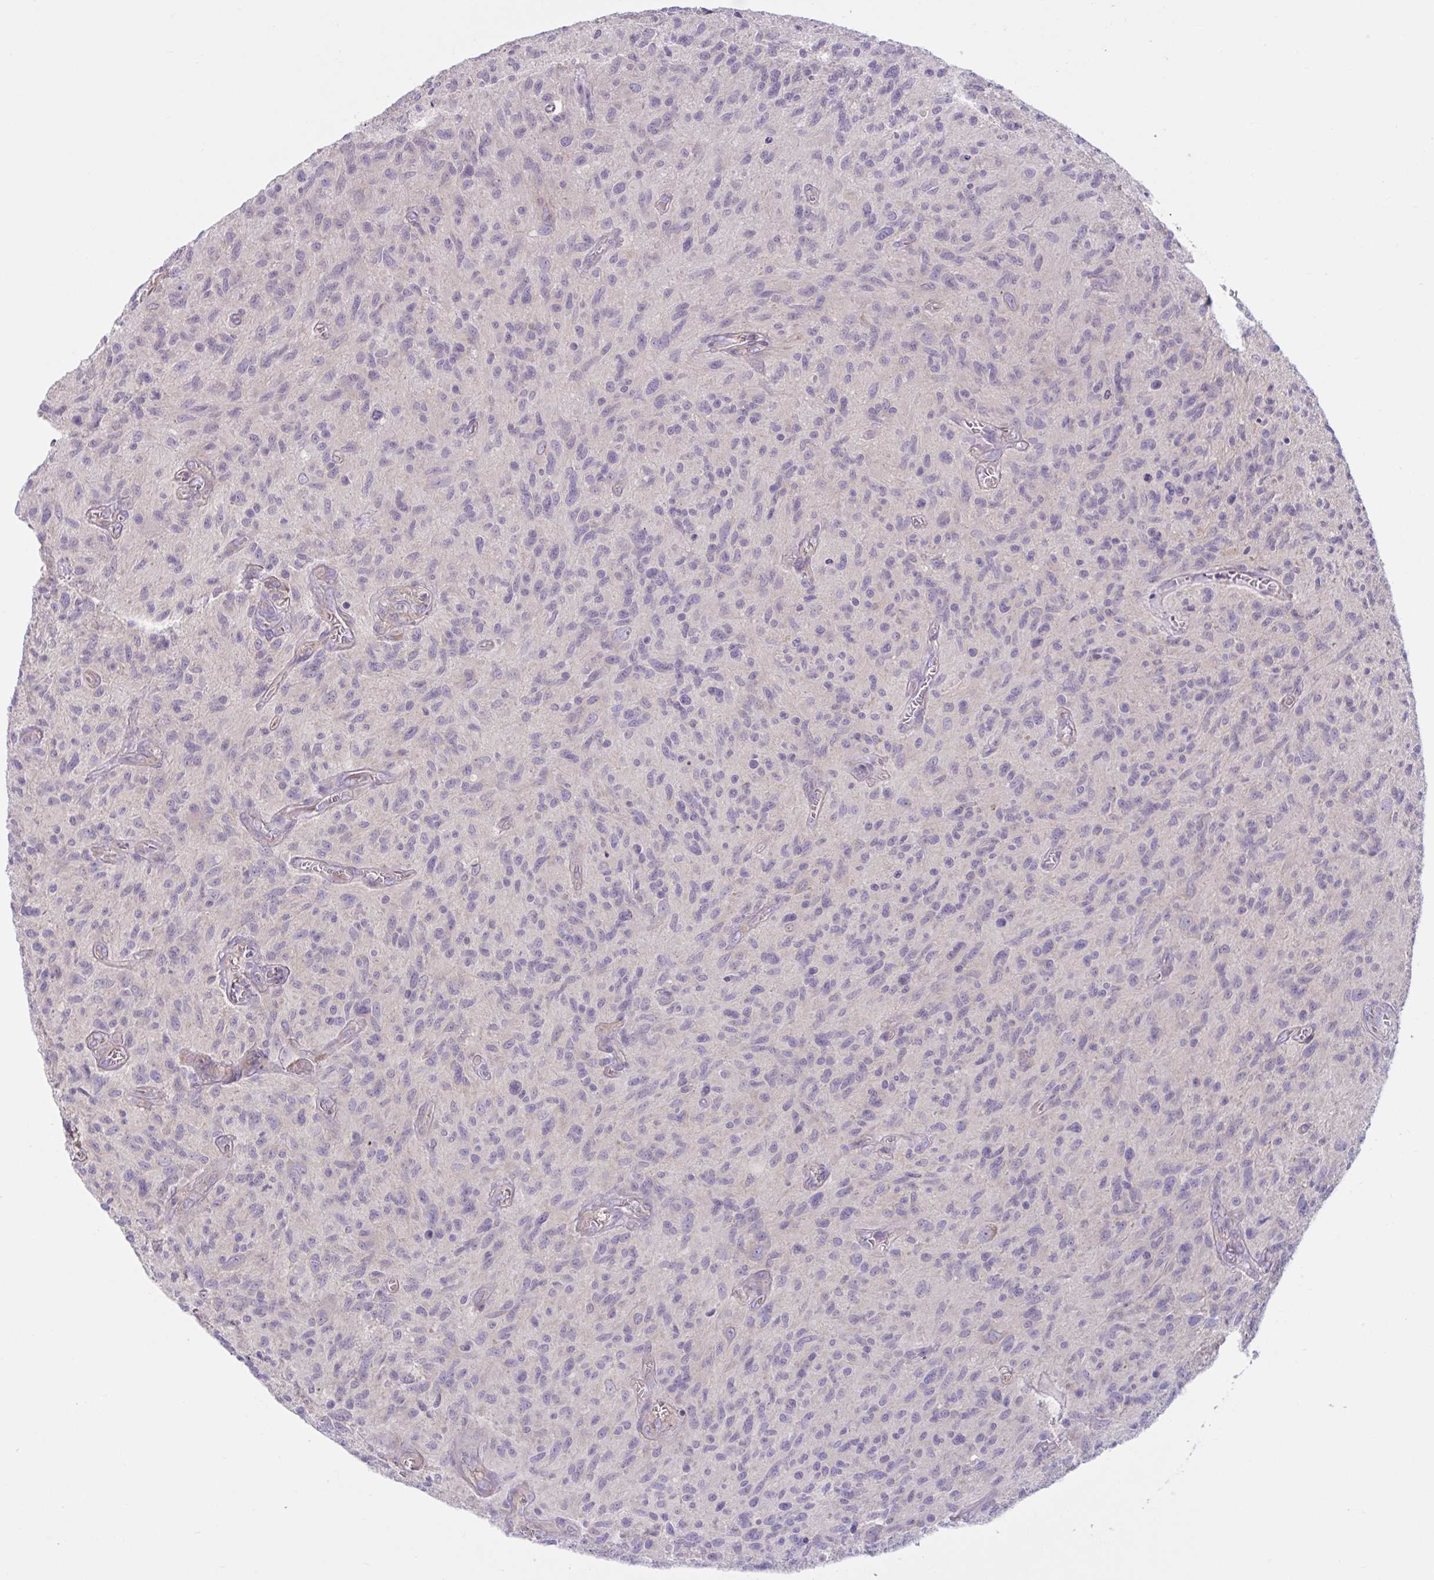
{"staining": {"intensity": "negative", "quantity": "none", "location": "none"}, "tissue": "glioma", "cell_type": "Tumor cells", "image_type": "cancer", "snomed": [{"axis": "morphology", "description": "Glioma, malignant, High grade"}, {"axis": "topography", "description": "Brain"}], "caption": "Immunohistochemical staining of human glioma shows no significant positivity in tumor cells. (DAB immunohistochemistry (IHC), high magnification).", "gene": "WNT9B", "patient": {"sex": "male", "age": 75}}